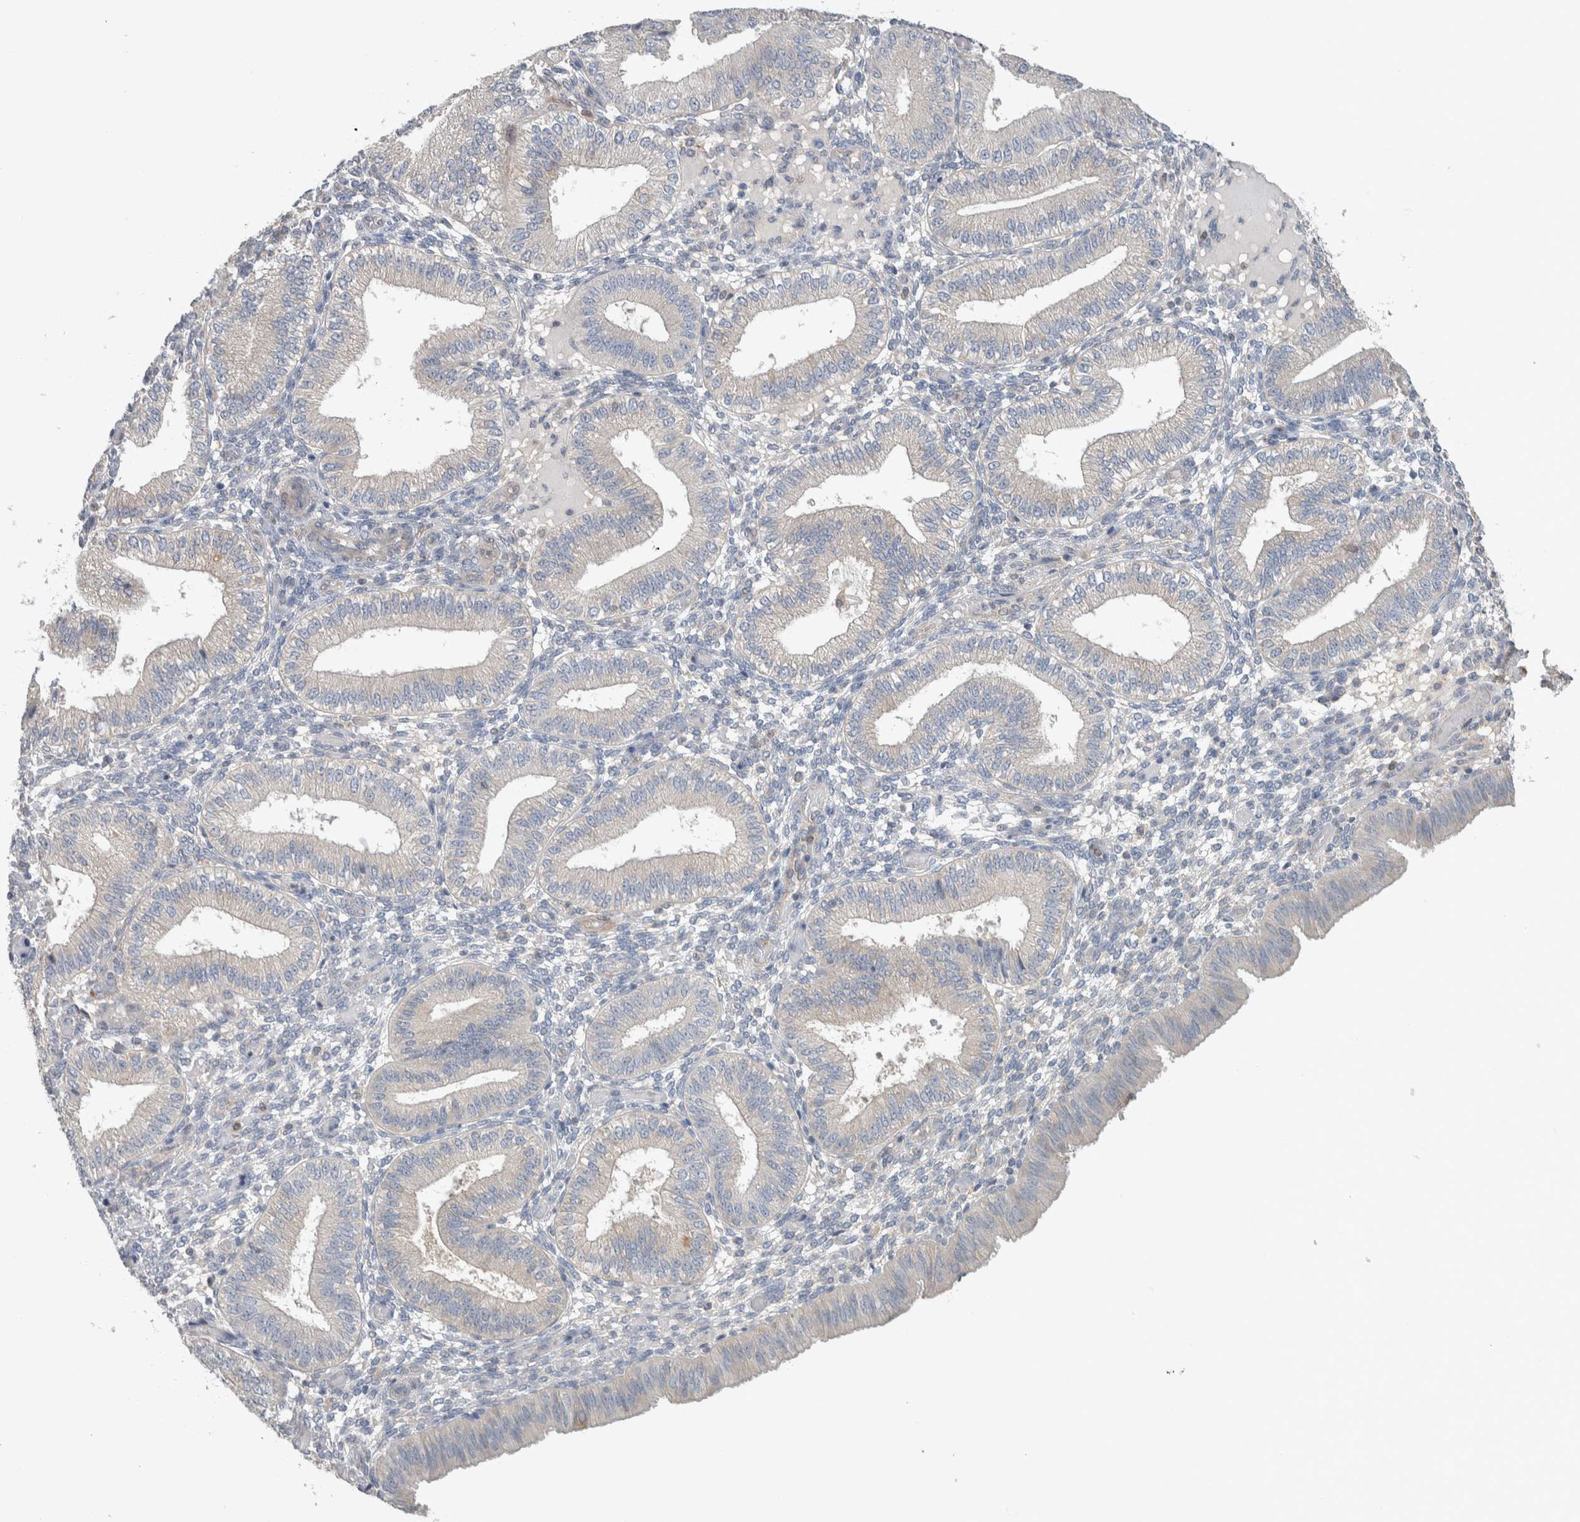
{"staining": {"intensity": "negative", "quantity": "none", "location": "none"}, "tissue": "endometrium", "cell_type": "Cells in endometrial stroma", "image_type": "normal", "snomed": [{"axis": "morphology", "description": "Normal tissue, NOS"}, {"axis": "topography", "description": "Endometrium"}], "caption": "Immunohistochemical staining of benign human endometrium displays no significant staining in cells in endometrial stroma.", "gene": "NFKB2", "patient": {"sex": "female", "age": 39}}